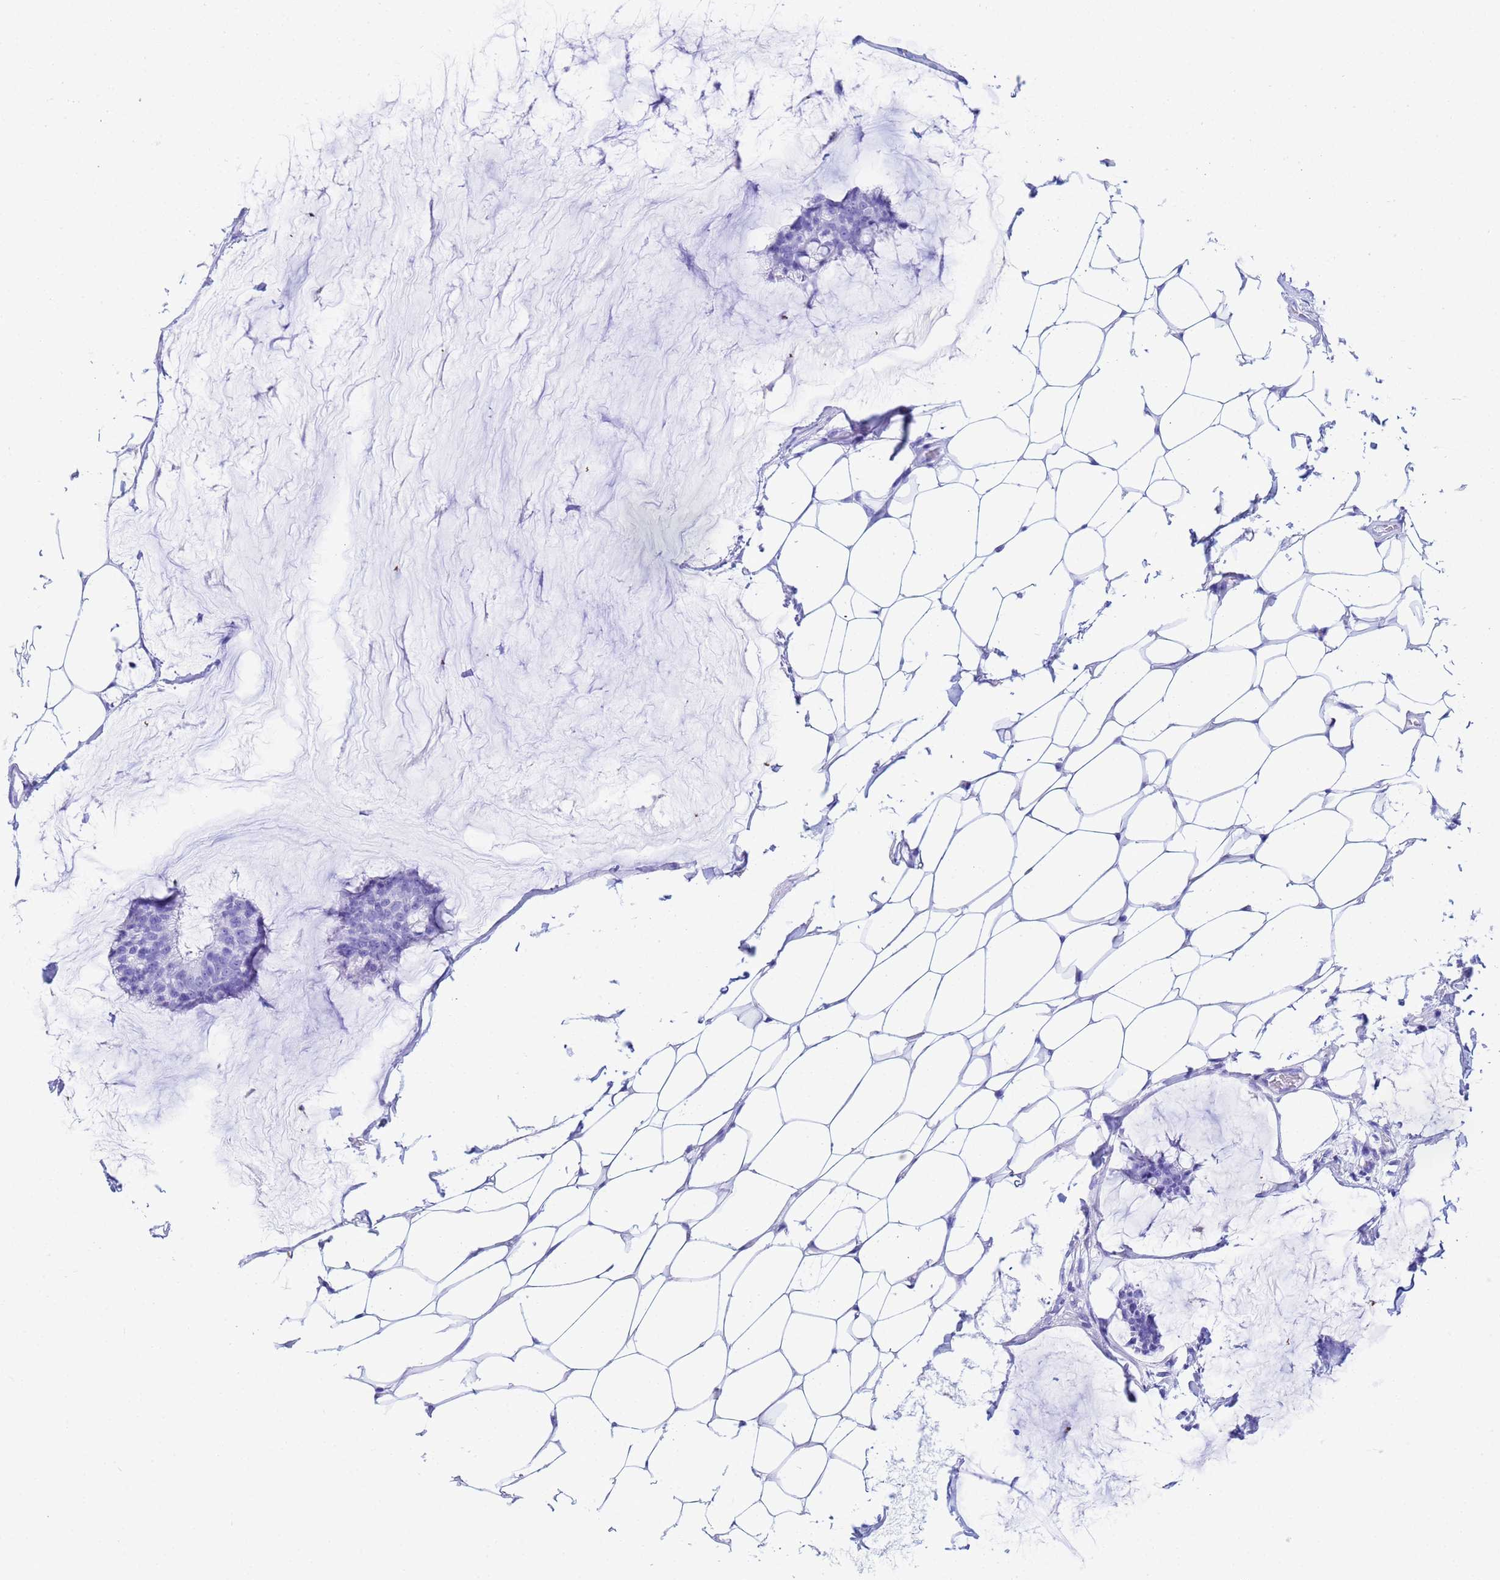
{"staining": {"intensity": "negative", "quantity": "none", "location": "none"}, "tissue": "breast cancer", "cell_type": "Tumor cells", "image_type": "cancer", "snomed": [{"axis": "morphology", "description": "Duct carcinoma"}, {"axis": "topography", "description": "Breast"}], "caption": "Breast intraductal carcinoma stained for a protein using immunohistochemistry exhibits no expression tumor cells.", "gene": "TRIP6", "patient": {"sex": "female", "age": 93}}